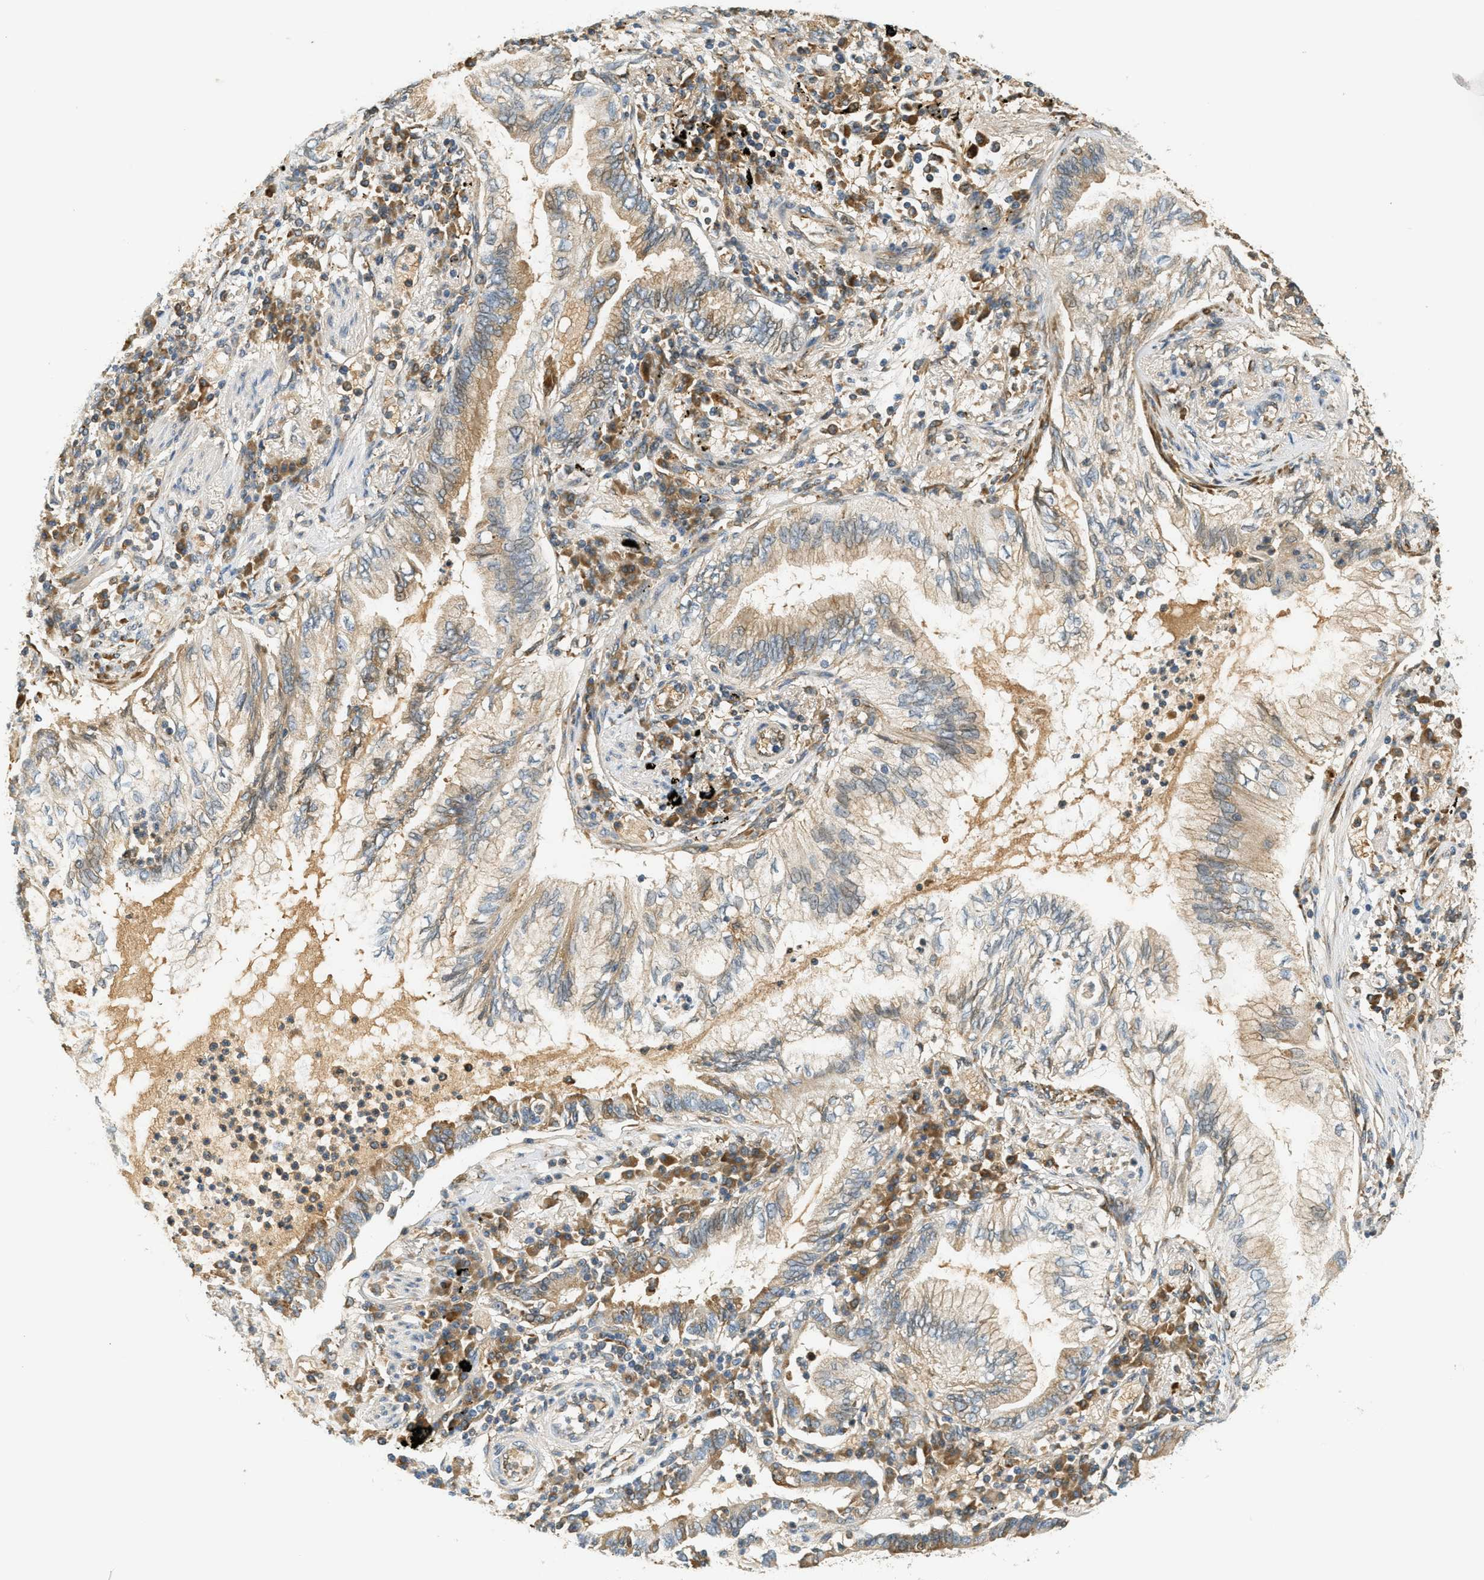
{"staining": {"intensity": "weak", "quantity": "25%-75%", "location": "cytoplasmic/membranous"}, "tissue": "lung cancer", "cell_type": "Tumor cells", "image_type": "cancer", "snomed": [{"axis": "morphology", "description": "Normal tissue, NOS"}, {"axis": "morphology", "description": "Adenocarcinoma, NOS"}, {"axis": "topography", "description": "Bronchus"}, {"axis": "topography", "description": "Lung"}], "caption": "Weak cytoplasmic/membranous positivity for a protein is appreciated in about 25%-75% of tumor cells of adenocarcinoma (lung) using immunohistochemistry (IHC).", "gene": "PDK1", "patient": {"sex": "female", "age": 70}}